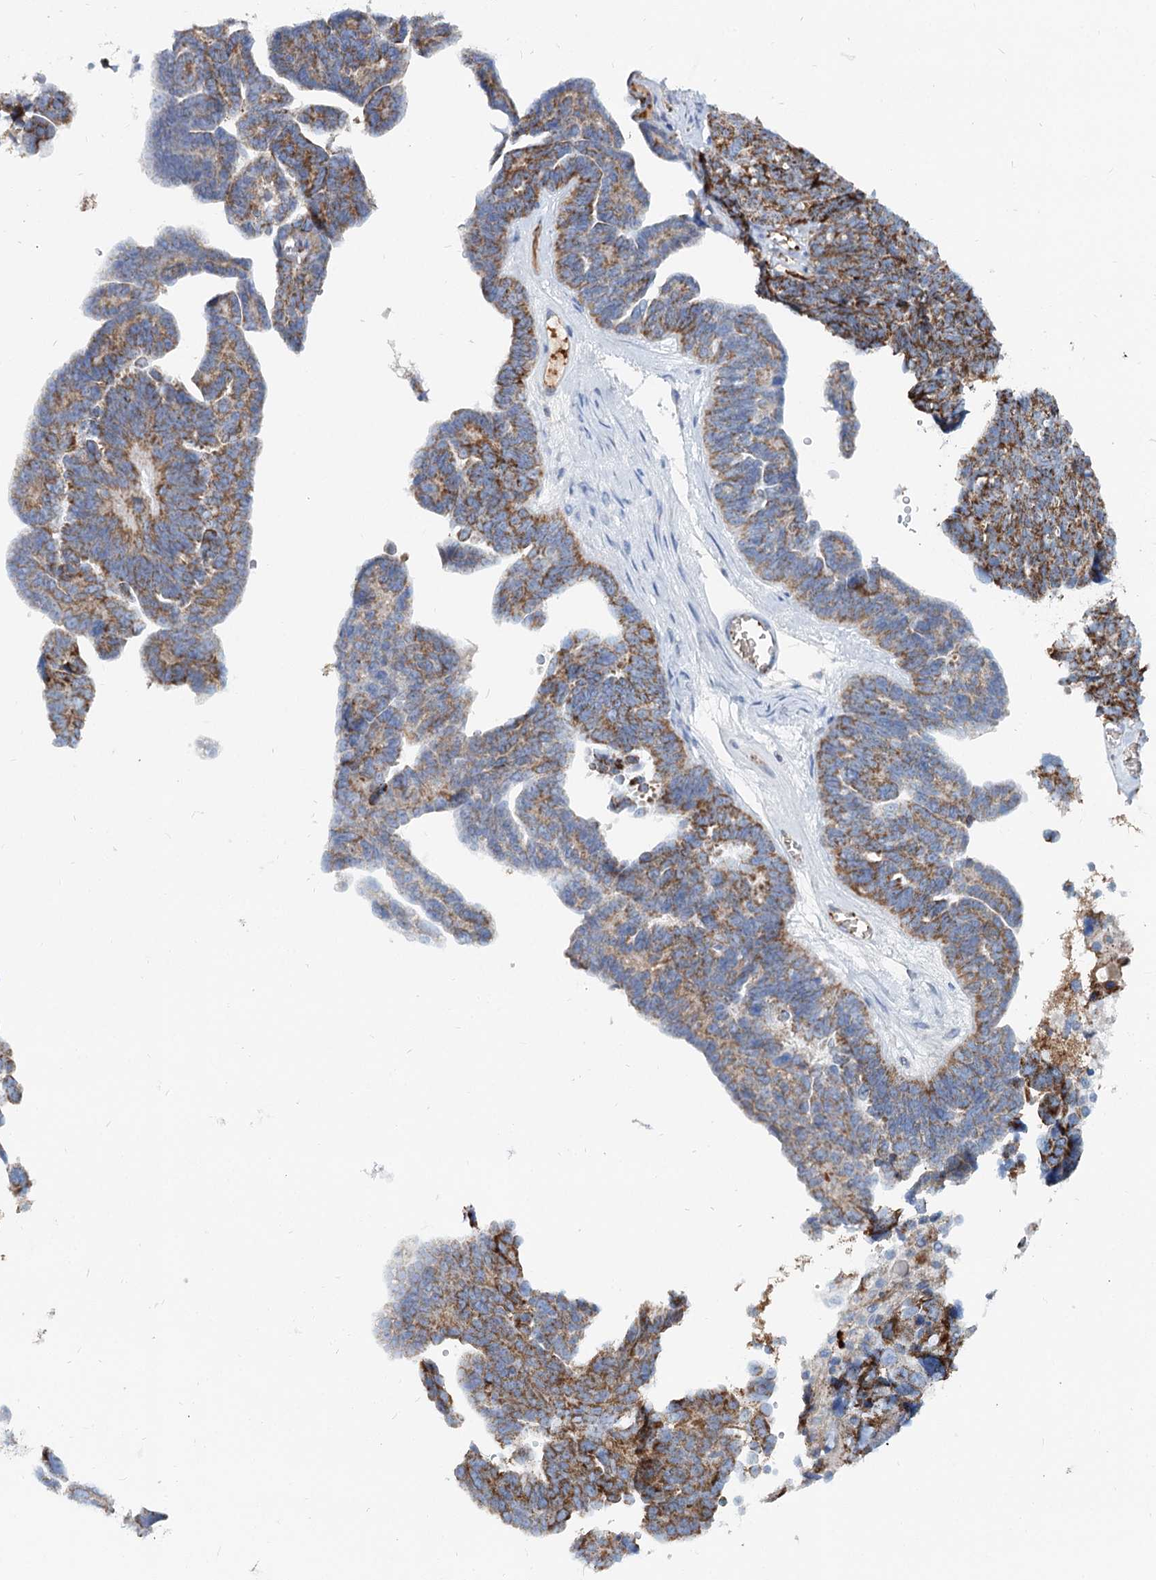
{"staining": {"intensity": "strong", "quantity": "25%-75%", "location": "cytoplasmic/membranous"}, "tissue": "ovarian cancer", "cell_type": "Tumor cells", "image_type": "cancer", "snomed": [{"axis": "morphology", "description": "Cystadenocarcinoma, serous, NOS"}, {"axis": "topography", "description": "Ovary"}], "caption": "A brown stain highlights strong cytoplasmic/membranous expression of a protein in serous cystadenocarcinoma (ovarian) tumor cells.", "gene": "MCCC2", "patient": {"sex": "female", "age": 79}}